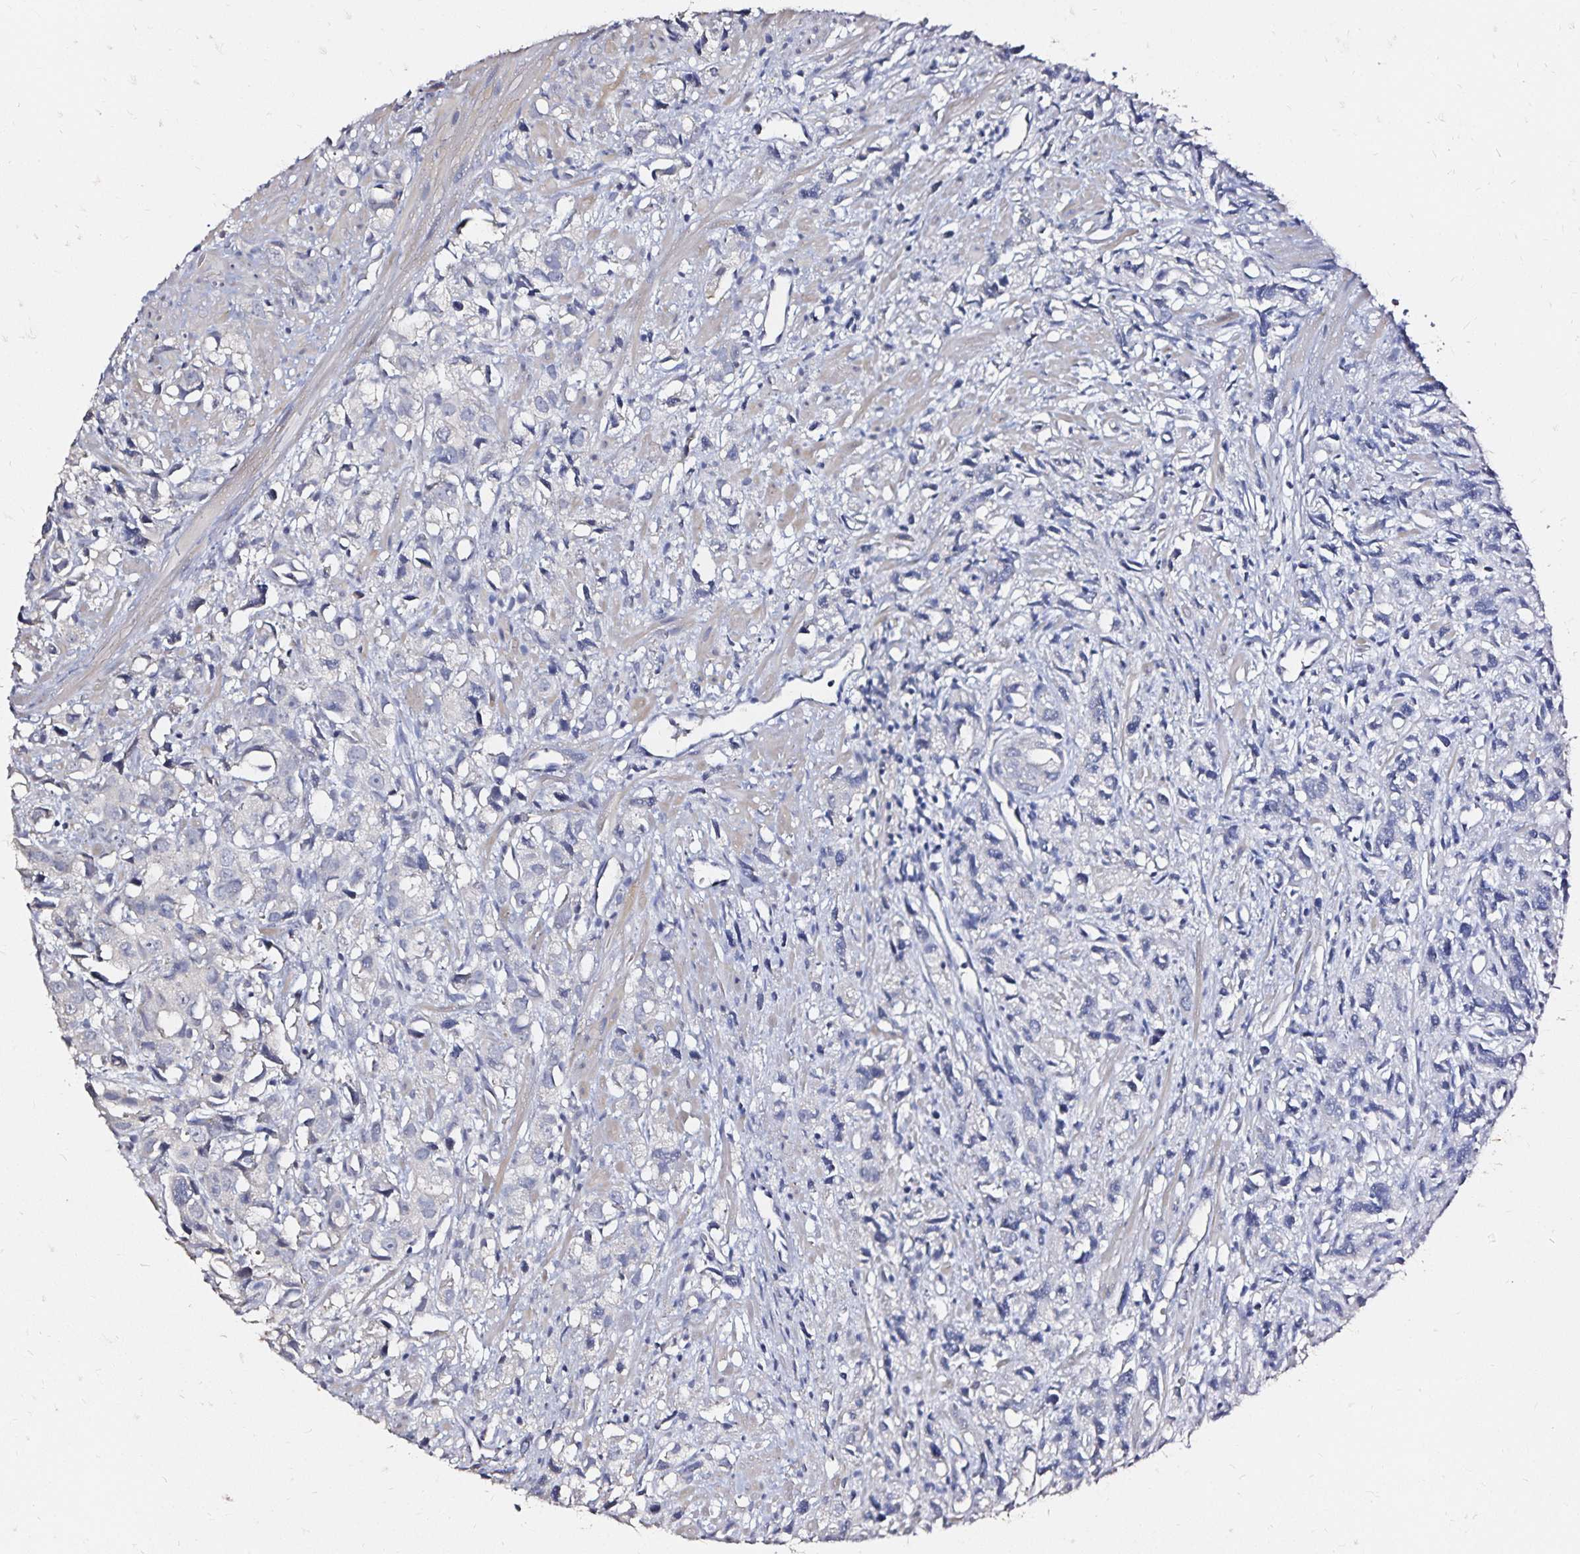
{"staining": {"intensity": "negative", "quantity": "none", "location": "none"}, "tissue": "prostate cancer", "cell_type": "Tumor cells", "image_type": "cancer", "snomed": [{"axis": "morphology", "description": "Adenocarcinoma, High grade"}, {"axis": "topography", "description": "Prostate"}], "caption": "The image demonstrates no staining of tumor cells in adenocarcinoma (high-grade) (prostate). Nuclei are stained in blue.", "gene": "SLC5A1", "patient": {"sex": "male", "age": 58}}